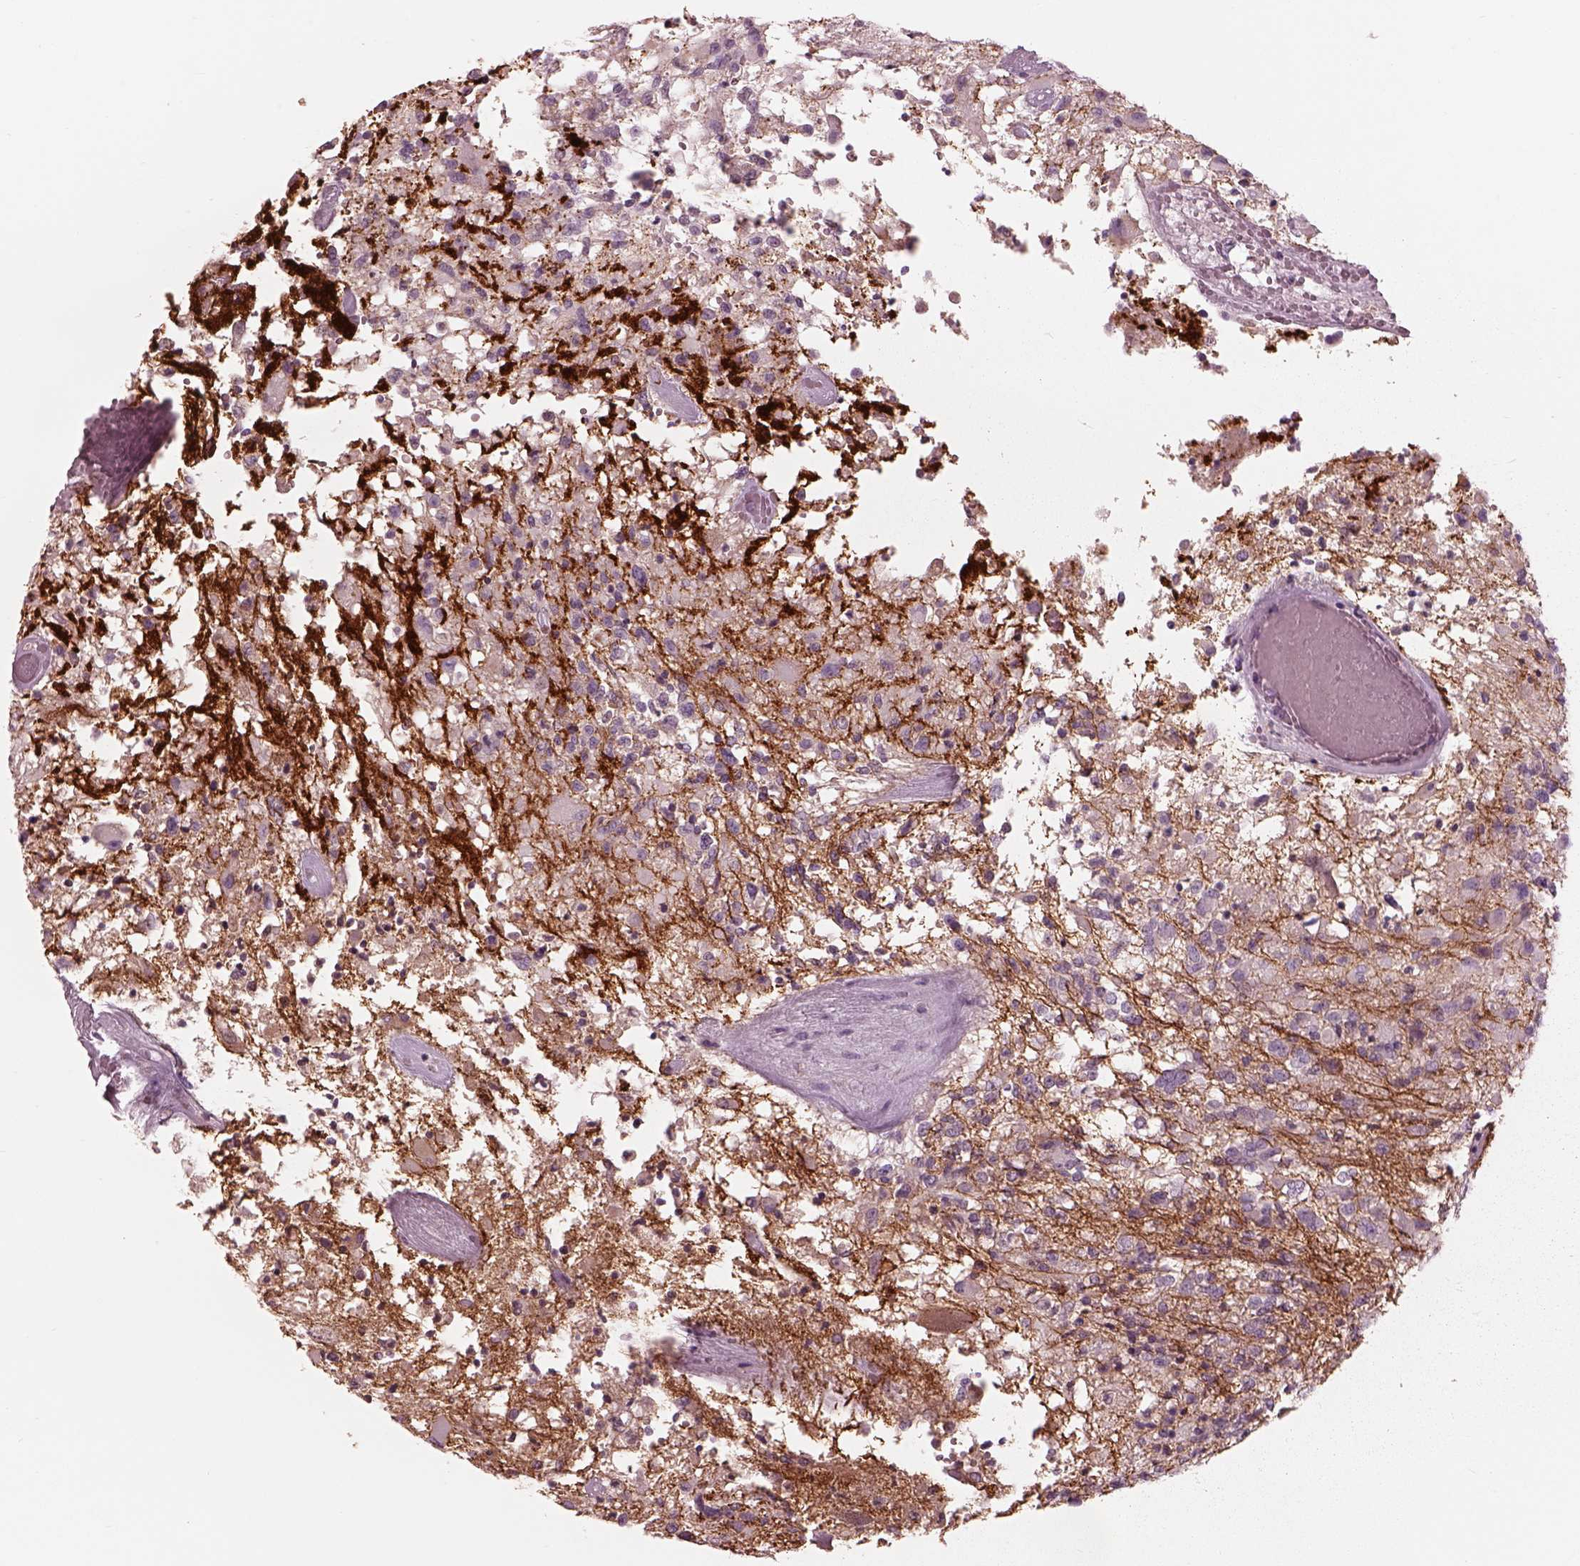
{"staining": {"intensity": "negative", "quantity": "none", "location": "none"}, "tissue": "glioma", "cell_type": "Tumor cells", "image_type": "cancer", "snomed": [{"axis": "morphology", "description": "Glioma, malignant, High grade"}, {"axis": "topography", "description": "Brain"}], "caption": "Histopathology image shows no significant protein staining in tumor cells of malignant high-grade glioma. (DAB immunohistochemistry (IHC) visualized using brightfield microscopy, high magnification).", "gene": "CADM2", "patient": {"sex": "female", "age": 63}}